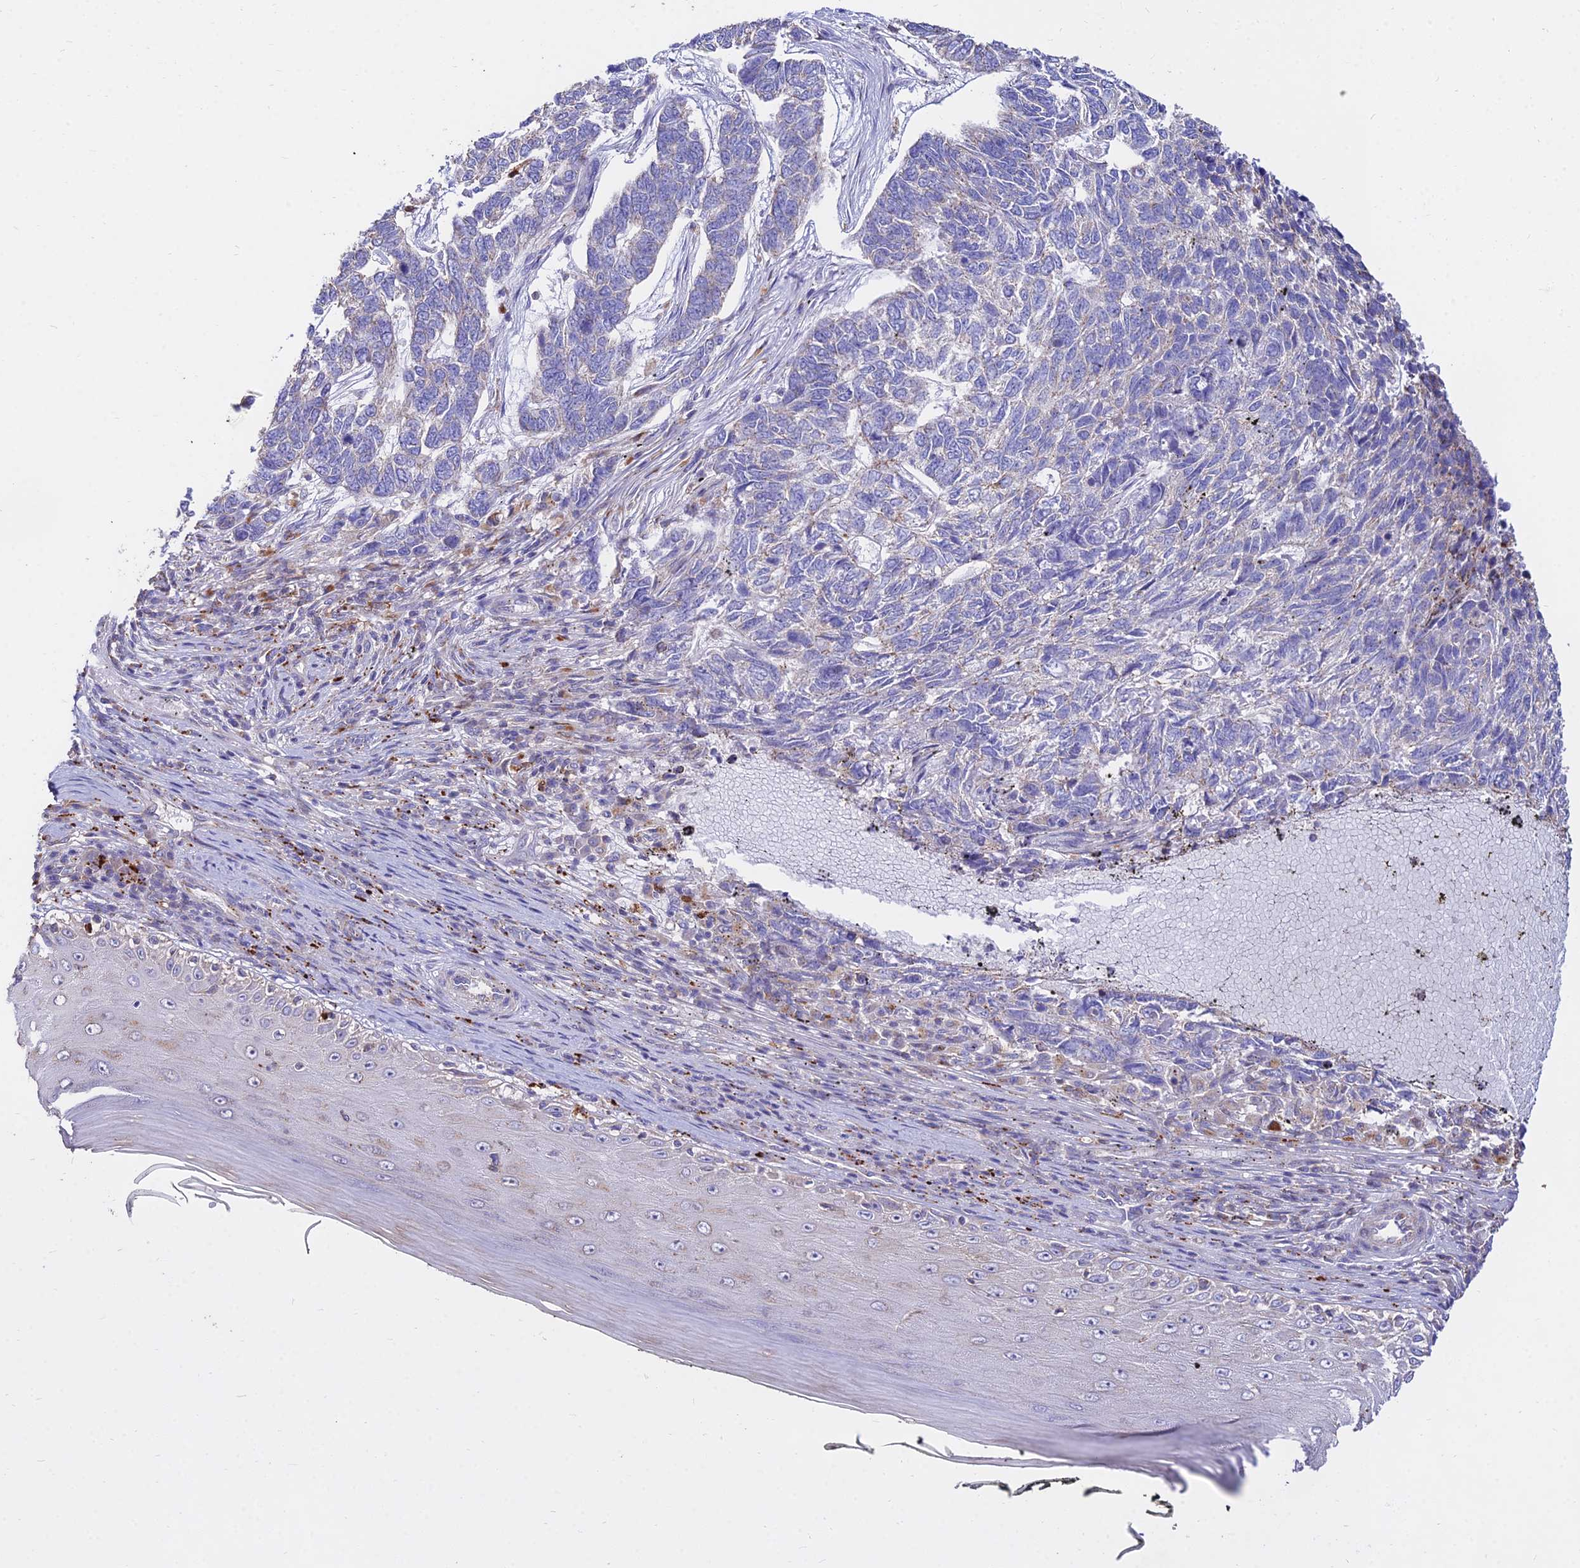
{"staining": {"intensity": "negative", "quantity": "none", "location": "none"}, "tissue": "skin cancer", "cell_type": "Tumor cells", "image_type": "cancer", "snomed": [{"axis": "morphology", "description": "Basal cell carcinoma"}, {"axis": "topography", "description": "Skin"}], "caption": "Human skin basal cell carcinoma stained for a protein using immunohistochemistry (IHC) reveals no expression in tumor cells.", "gene": "PNLIPRP3", "patient": {"sex": "female", "age": 65}}